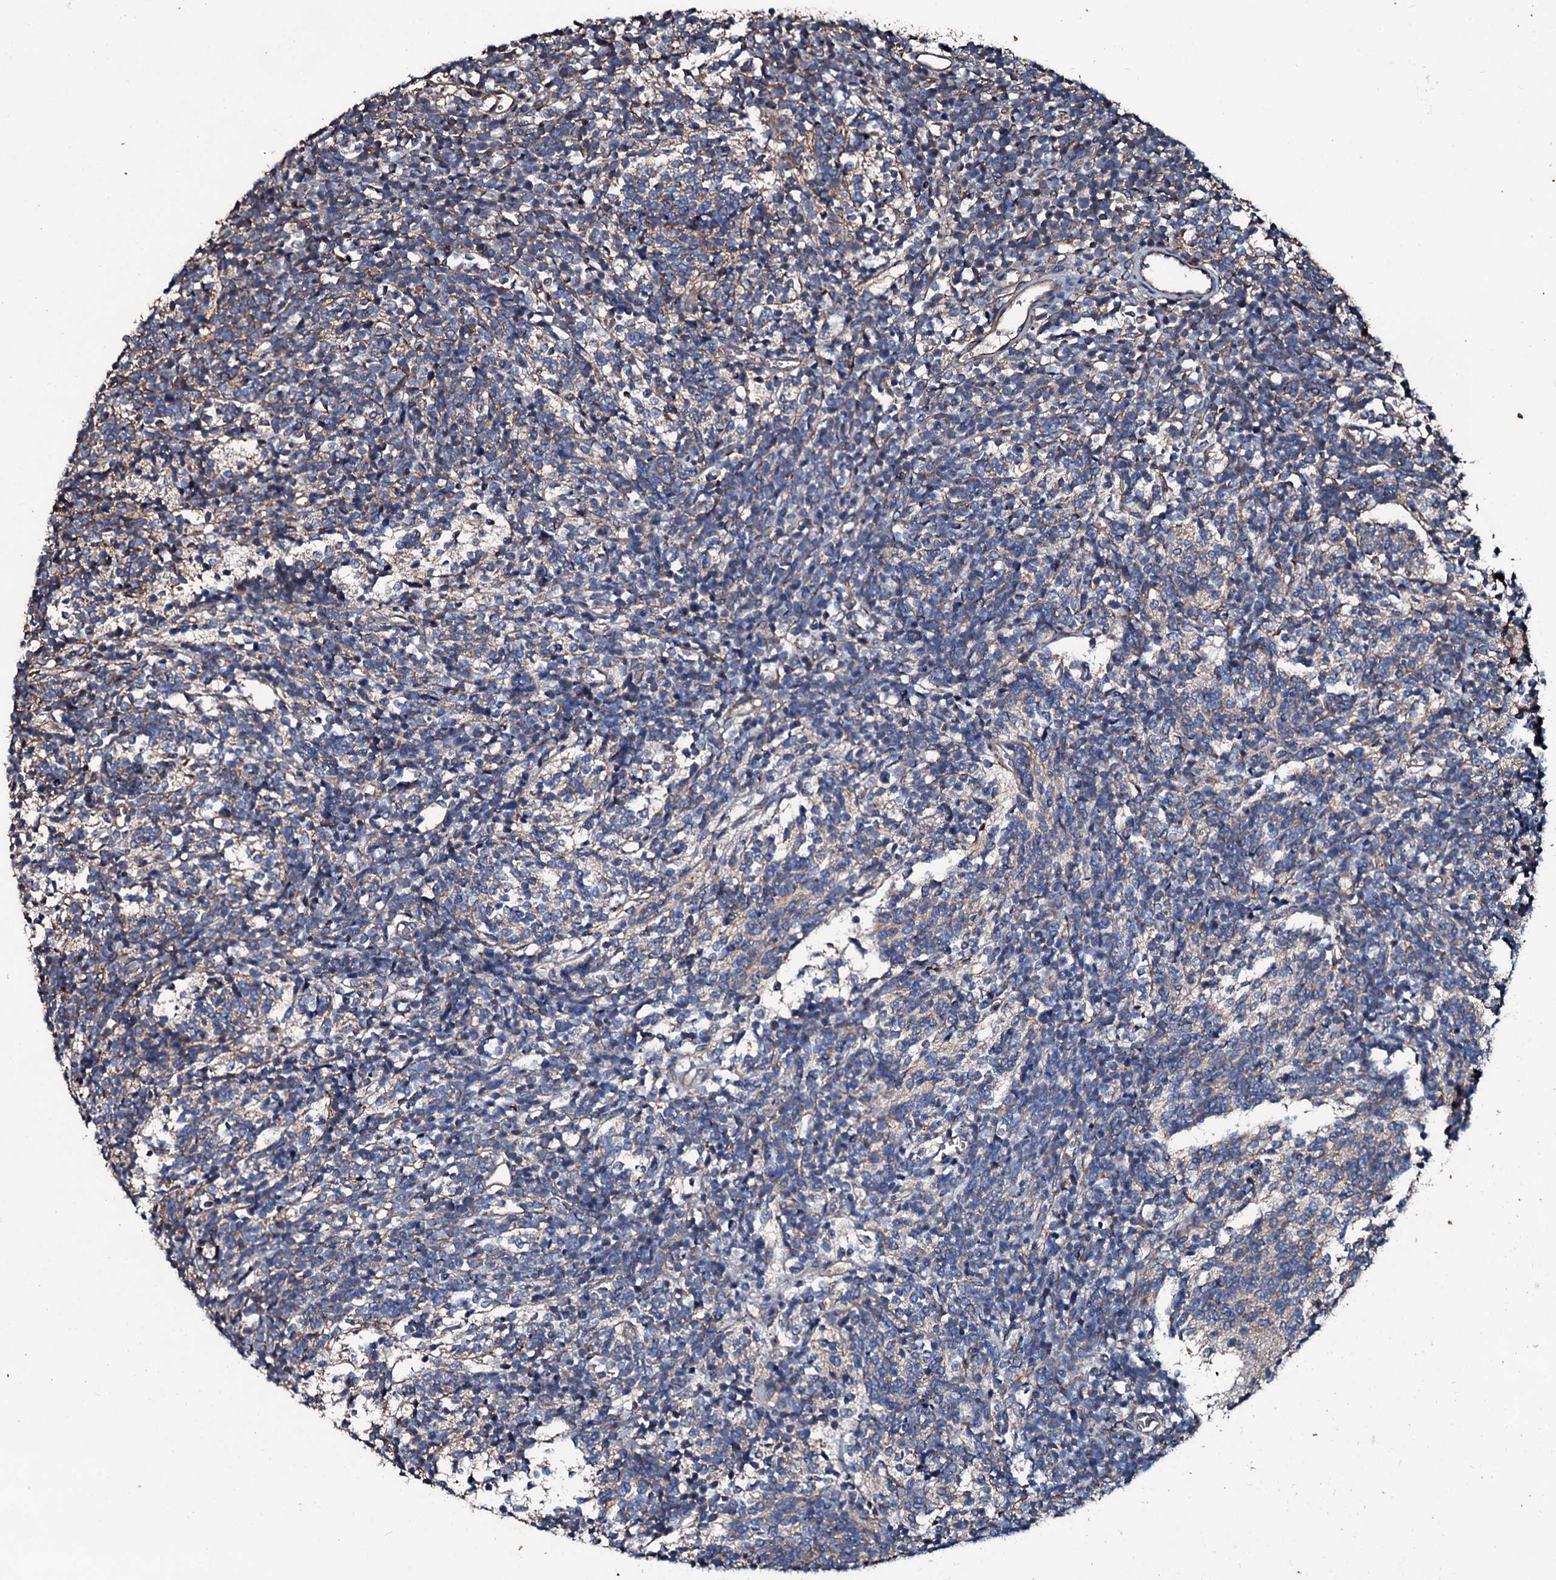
{"staining": {"intensity": "weak", "quantity": "<25%", "location": "cytoplasmic/membranous"}, "tissue": "glioma", "cell_type": "Tumor cells", "image_type": "cancer", "snomed": [{"axis": "morphology", "description": "Glioma, malignant, Low grade"}, {"axis": "topography", "description": "Brain"}], "caption": "Immunohistochemistry image of malignant low-grade glioma stained for a protein (brown), which demonstrates no staining in tumor cells.", "gene": "DMAC2", "patient": {"sex": "female", "age": 1}}